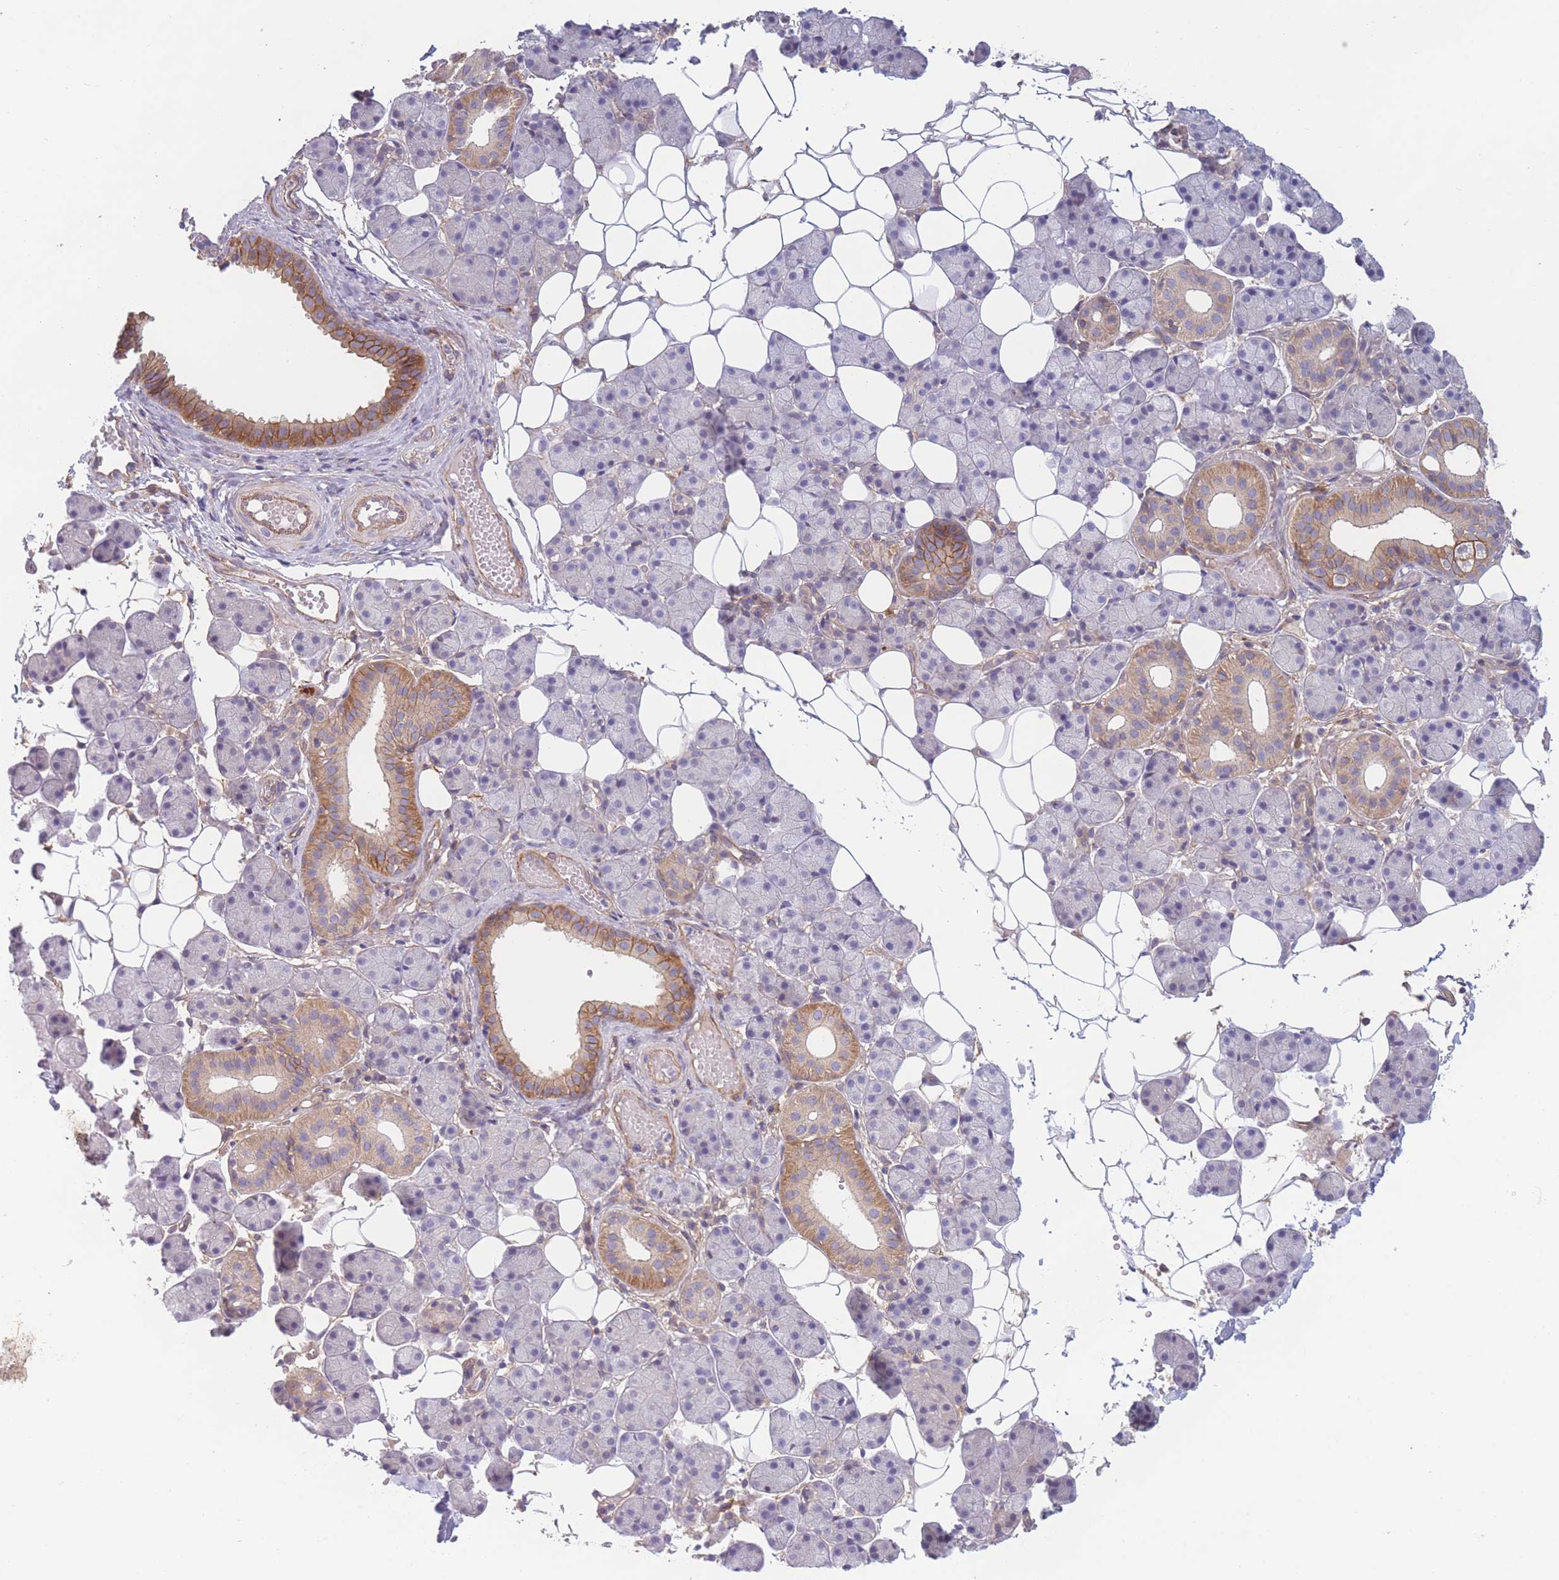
{"staining": {"intensity": "moderate", "quantity": "<25%", "location": "cytoplasmic/membranous"}, "tissue": "salivary gland", "cell_type": "Glandular cells", "image_type": "normal", "snomed": [{"axis": "morphology", "description": "Normal tissue, NOS"}, {"axis": "topography", "description": "Salivary gland"}], "caption": "The micrograph displays staining of normal salivary gland, revealing moderate cytoplasmic/membranous protein positivity (brown color) within glandular cells.", "gene": "WDR93", "patient": {"sex": "female", "age": 33}}